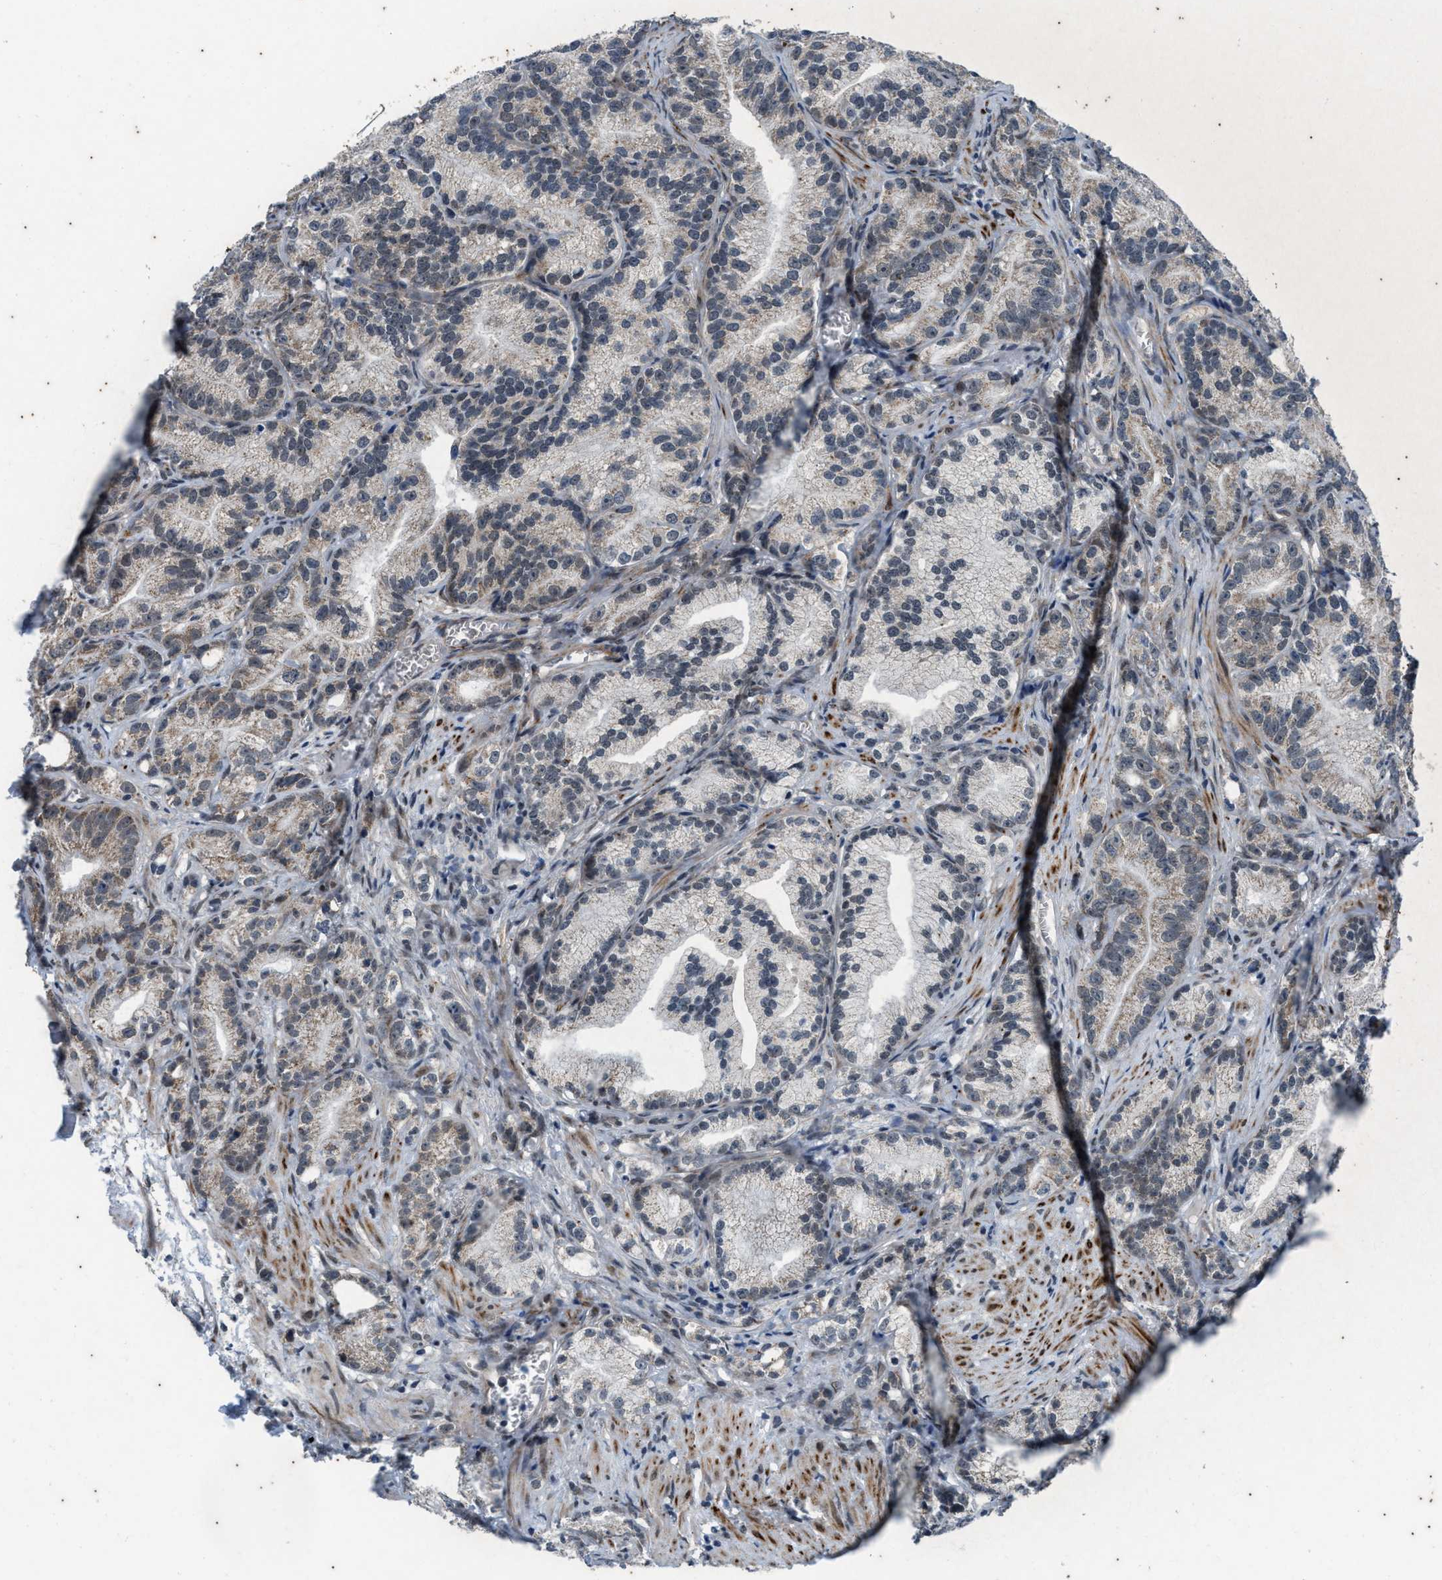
{"staining": {"intensity": "weak", "quantity": "<25%", "location": "cytoplasmic/membranous"}, "tissue": "prostate cancer", "cell_type": "Tumor cells", "image_type": "cancer", "snomed": [{"axis": "morphology", "description": "Adenocarcinoma, Low grade"}, {"axis": "topography", "description": "Prostate"}], "caption": "A photomicrograph of adenocarcinoma (low-grade) (prostate) stained for a protein demonstrates no brown staining in tumor cells. The staining was performed using DAB to visualize the protein expression in brown, while the nuclei were stained in blue with hematoxylin (Magnification: 20x).", "gene": "KIF24", "patient": {"sex": "male", "age": 89}}